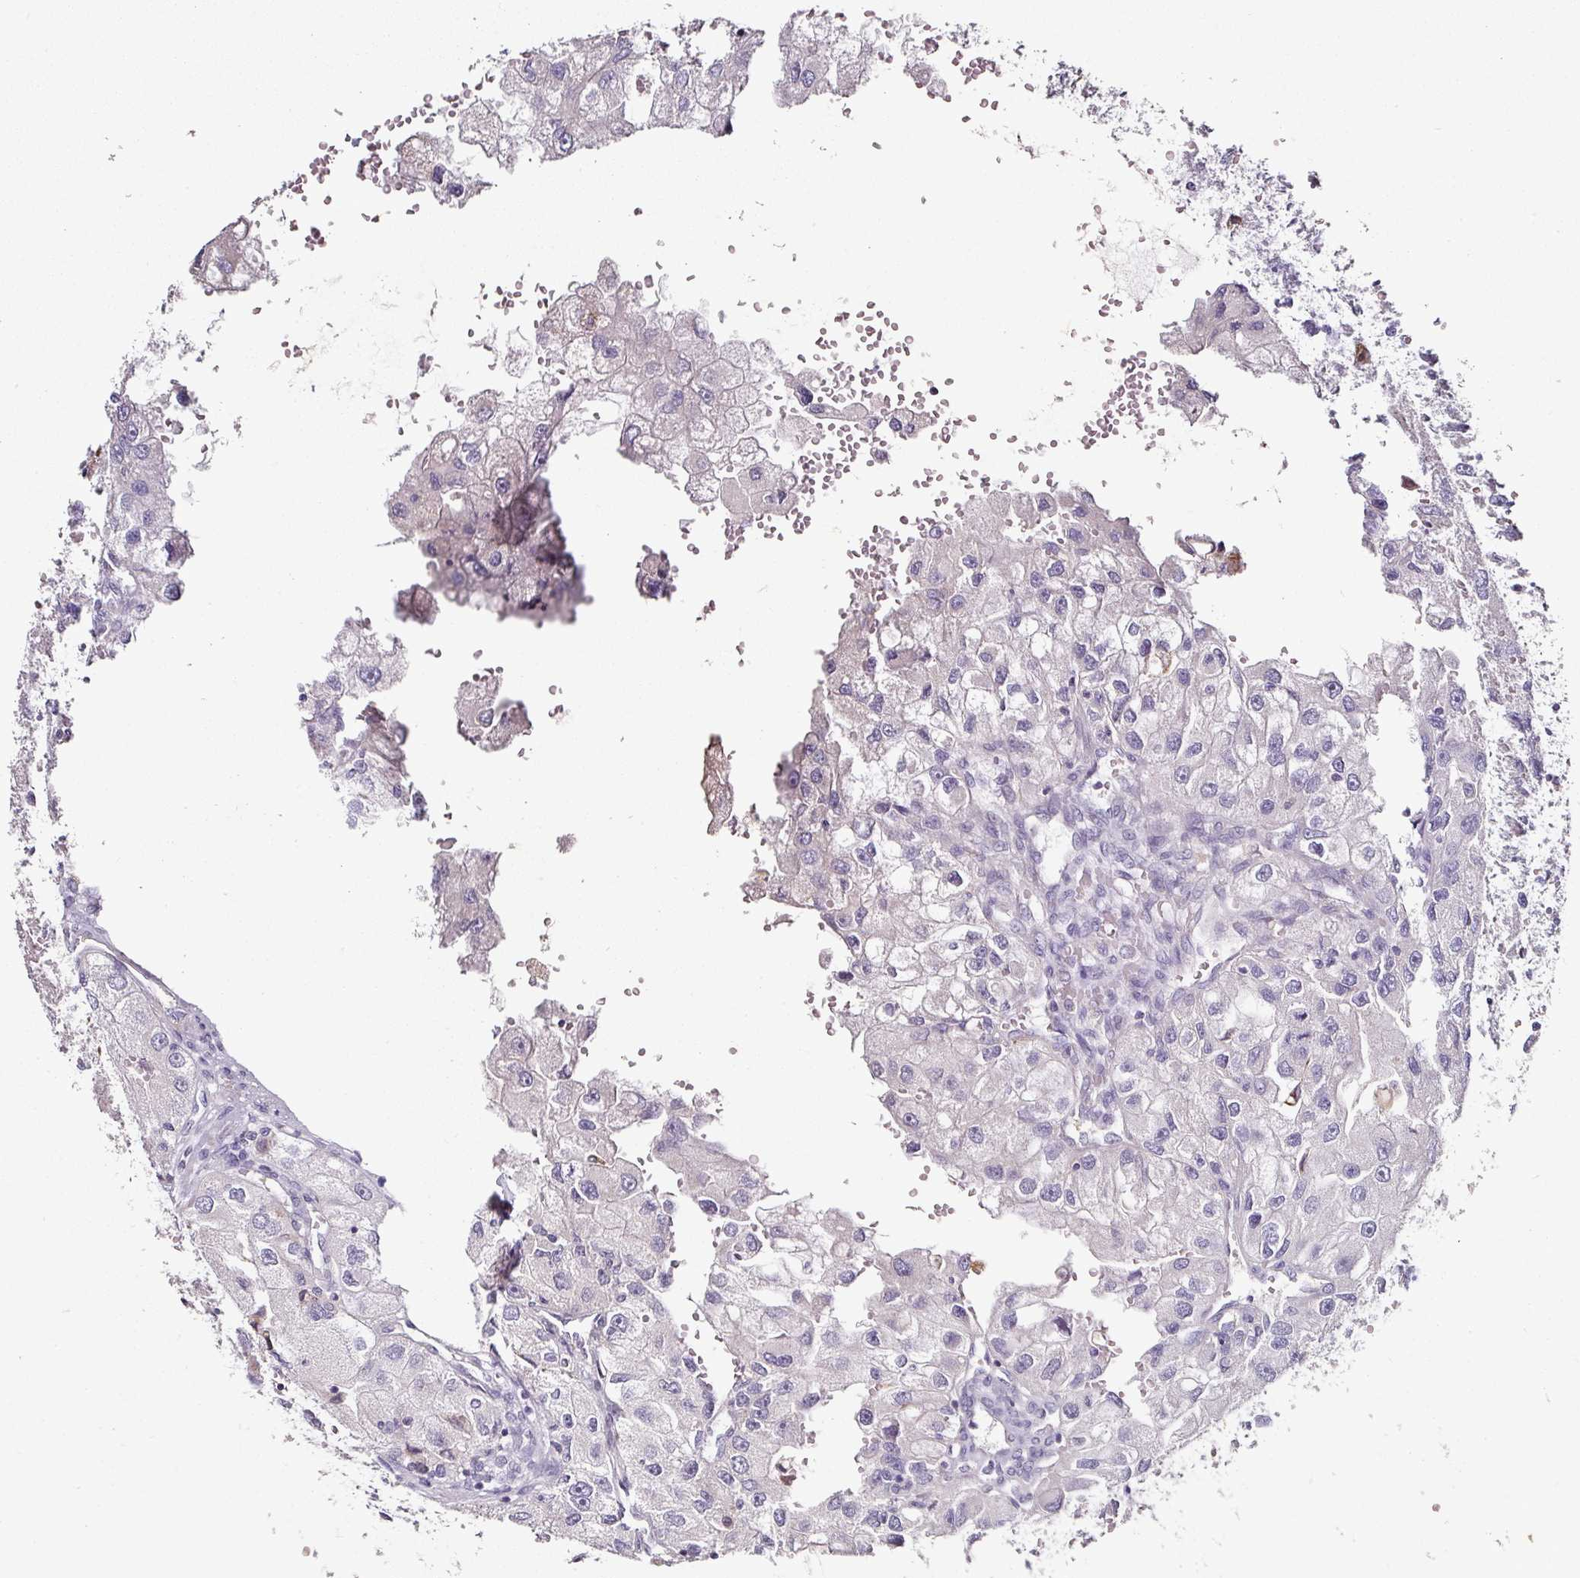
{"staining": {"intensity": "negative", "quantity": "none", "location": "none"}, "tissue": "renal cancer", "cell_type": "Tumor cells", "image_type": "cancer", "snomed": [{"axis": "morphology", "description": "Adenocarcinoma, NOS"}, {"axis": "topography", "description": "Kidney"}], "caption": "Immunohistochemical staining of renal cancer (adenocarcinoma) exhibits no significant positivity in tumor cells. (Immunohistochemistry, brightfield microscopy, high magnification).", "gene": "CAP2", "patient": {"sex": "male", "age": 63}}